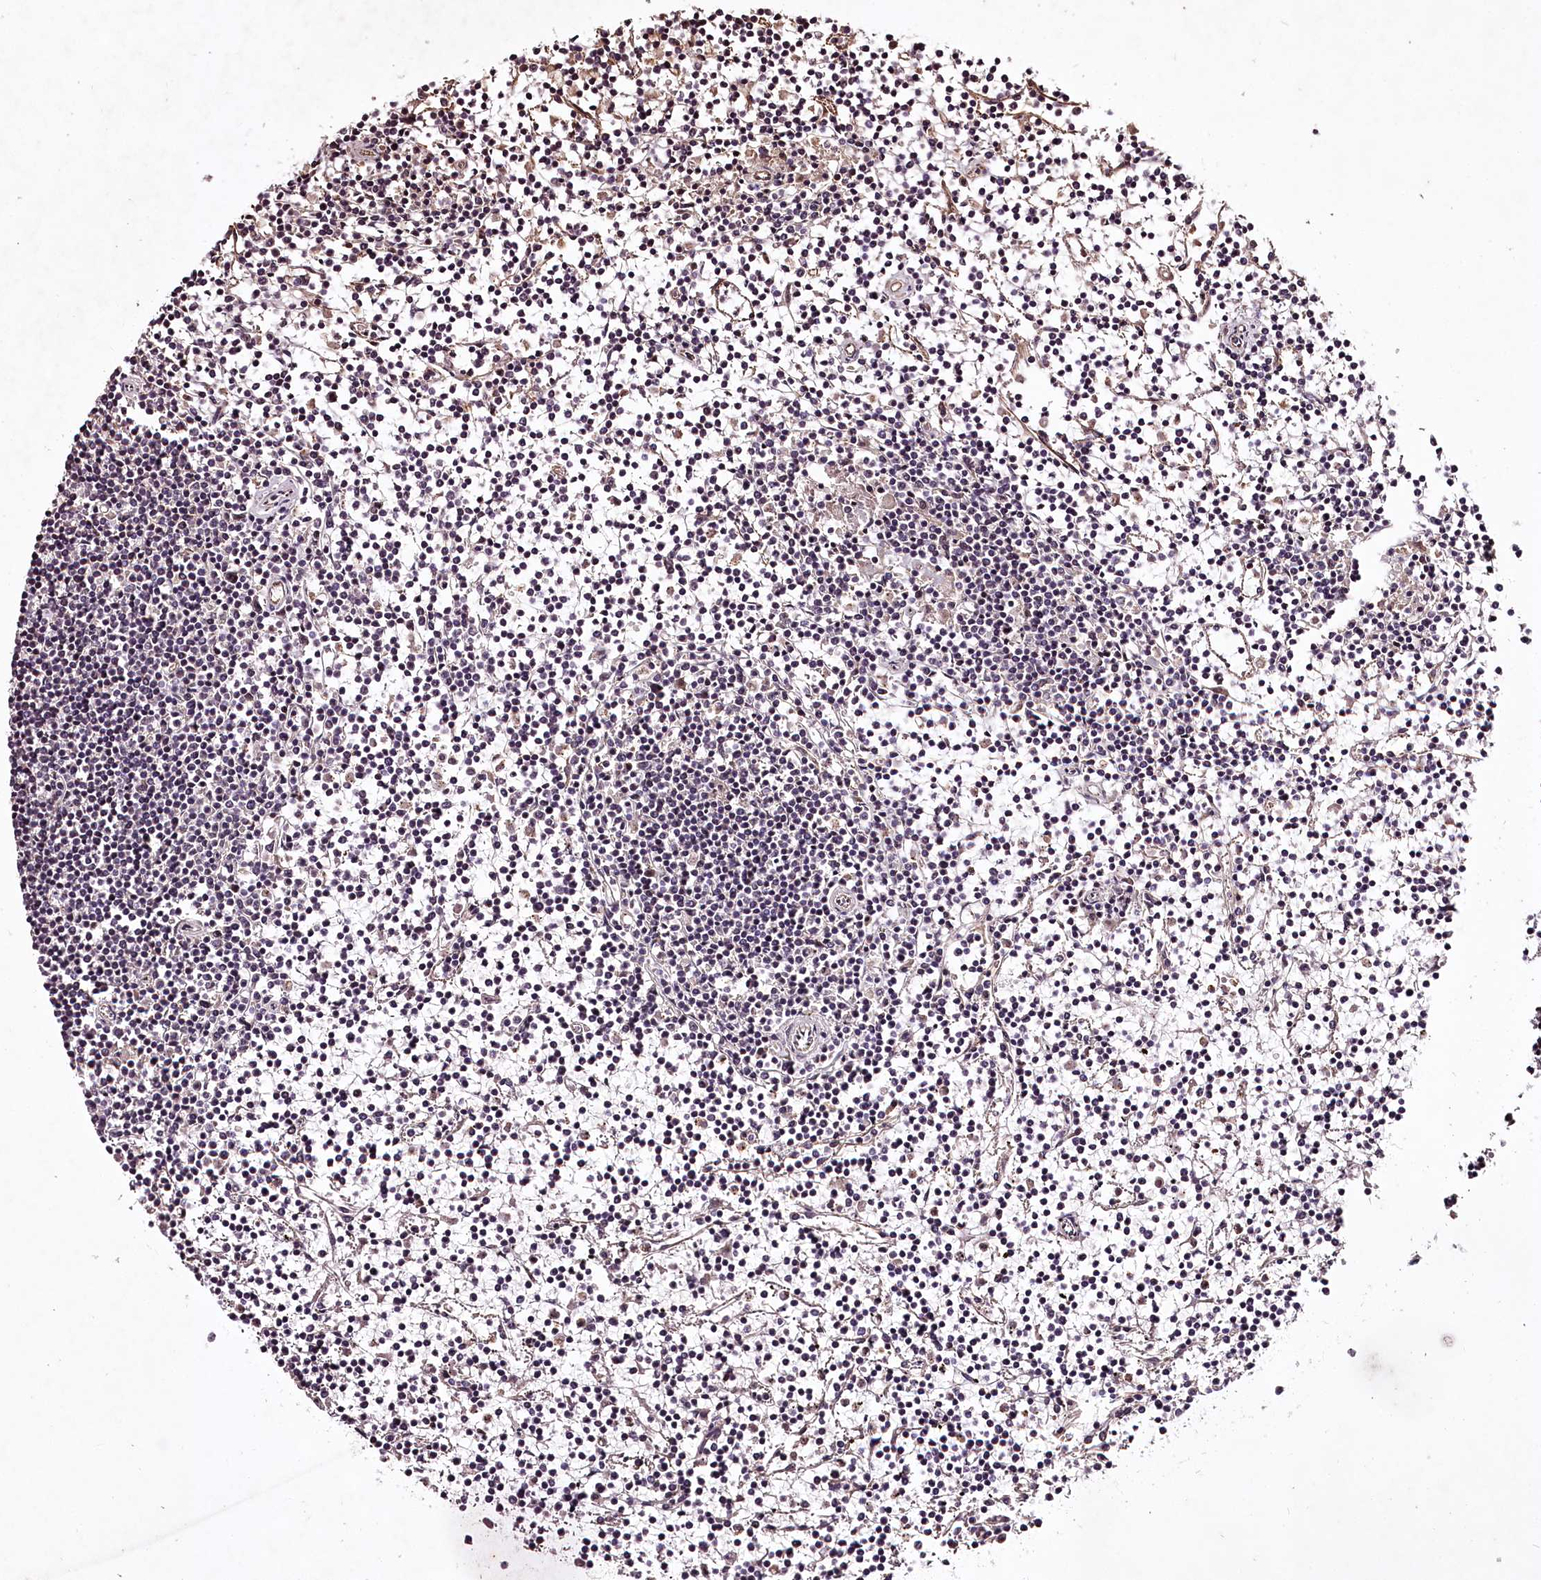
{"staining": {"intensity": "negative", "quantity": "none", "location": "none"}, "tissue": "lymphoma", "cell_type": "Tumor cells", "image_type": "cancer", "snomed": [{"axis": "morphology", "description": "Malignant lymphoma, non-Hodgkin's type, Low grade"}, {"axis": "topography", "description": "Spleen"}], "caption": "DAB immunohistochemical staining of human malignant lymphoma, non-Hodgkin's type (low-grade) displays no significant positivity in tumor cells.", "gene": "MAML3", "patient": {"sex": "female", "age": 19}}